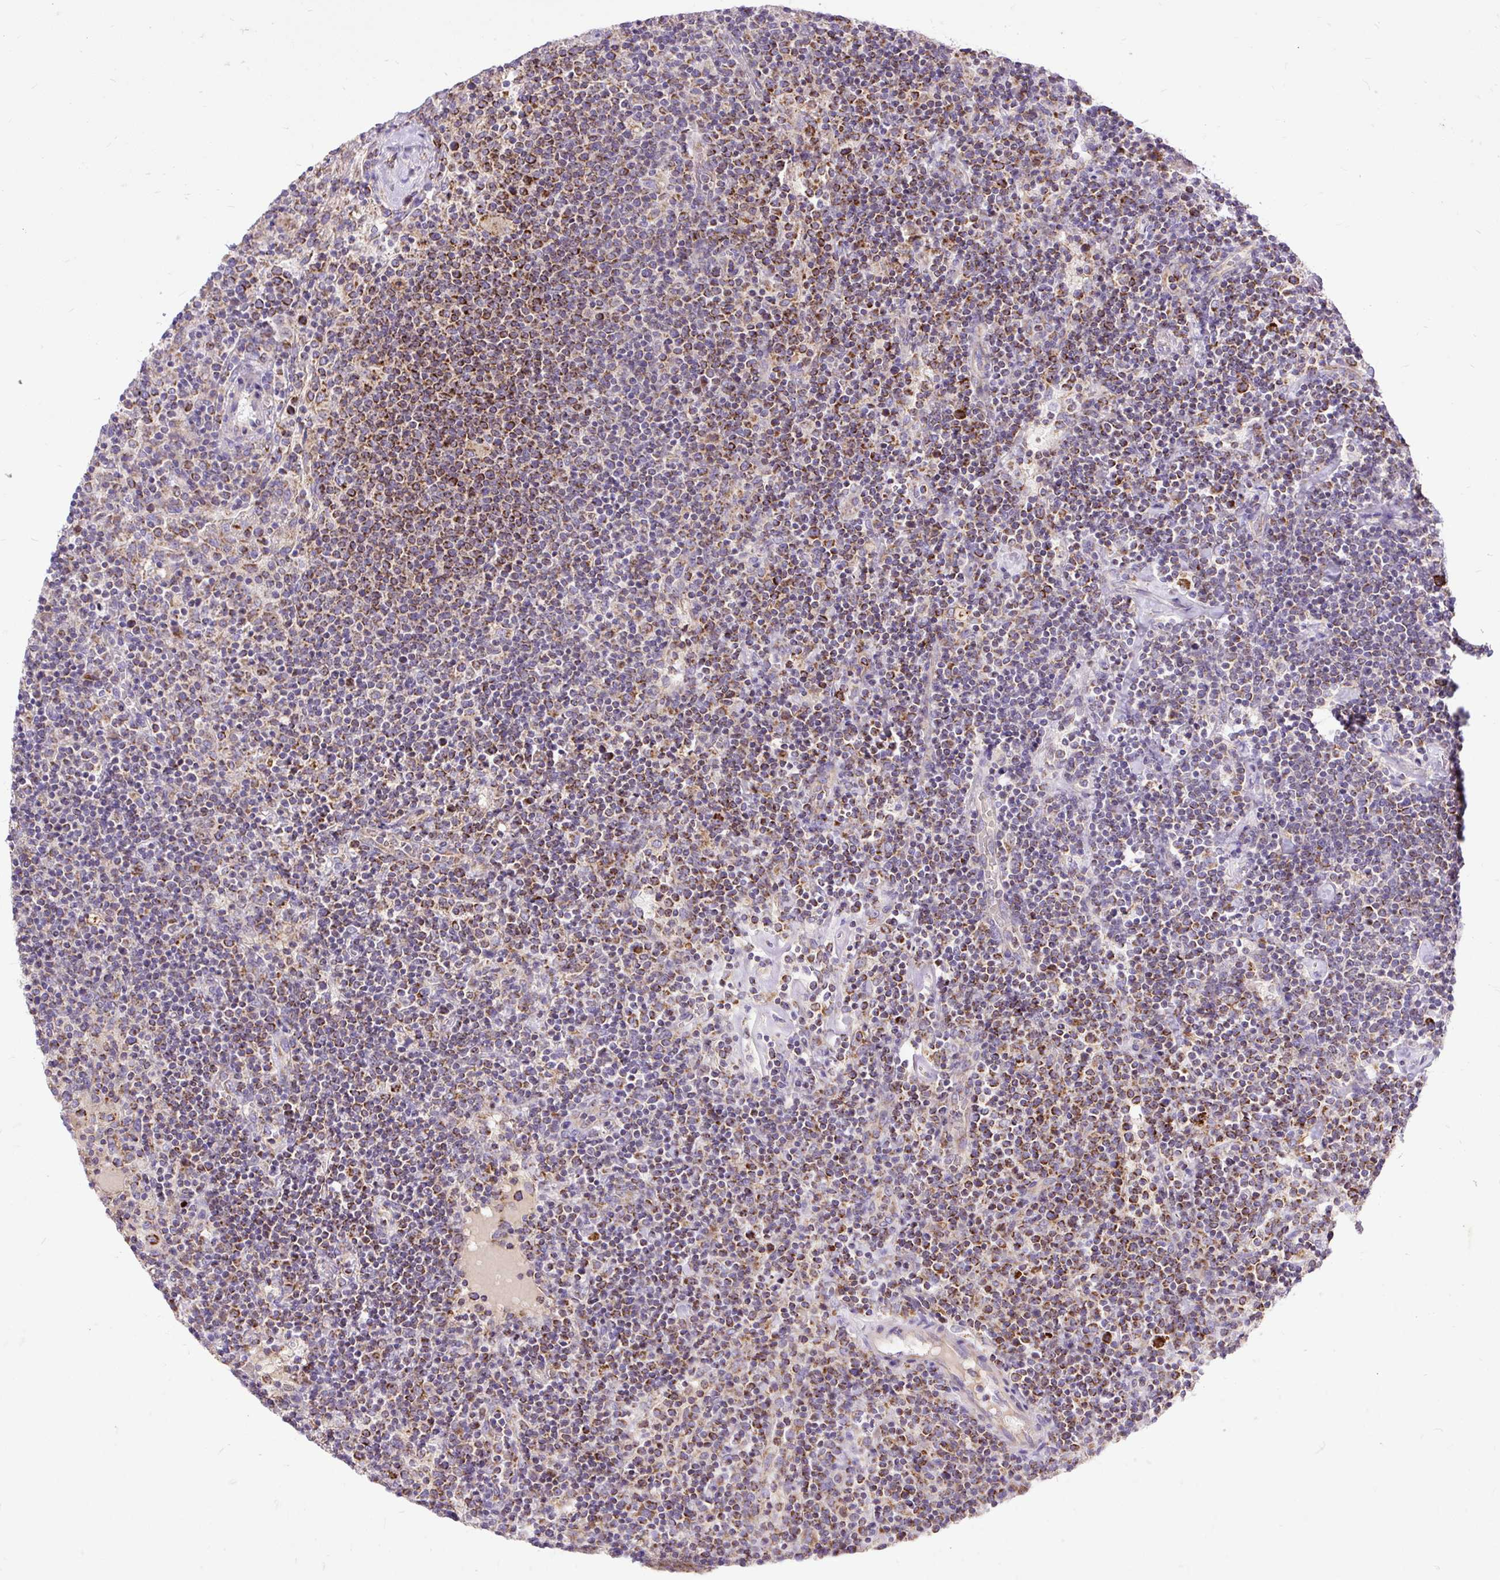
{"staining": {"intensity": "moderate", "quantity": "25%-75%", "location": "cytoplasmic/membranous"}, "tissue": "lymphoma", "cell_type": "Tumor cells", "image_type": "cancer", "snomed": [{"axis": "morphology", "description": "Malignant lymphoma, non-Hodgkin's type, High grade"}, {"axis": "topography", "description": "Lymph node"}], "caption": "Immunohistochemical staining of human lymphoma demonstrates medium levels of moderate cytoplasmic/membranous positivity in approximately 25%-75% of tumor cells. (Brightfield microscopy of DAB IHC at high magnification).", "gene": "TOMM40", "patient": {"sex": "male", "age": 61}}